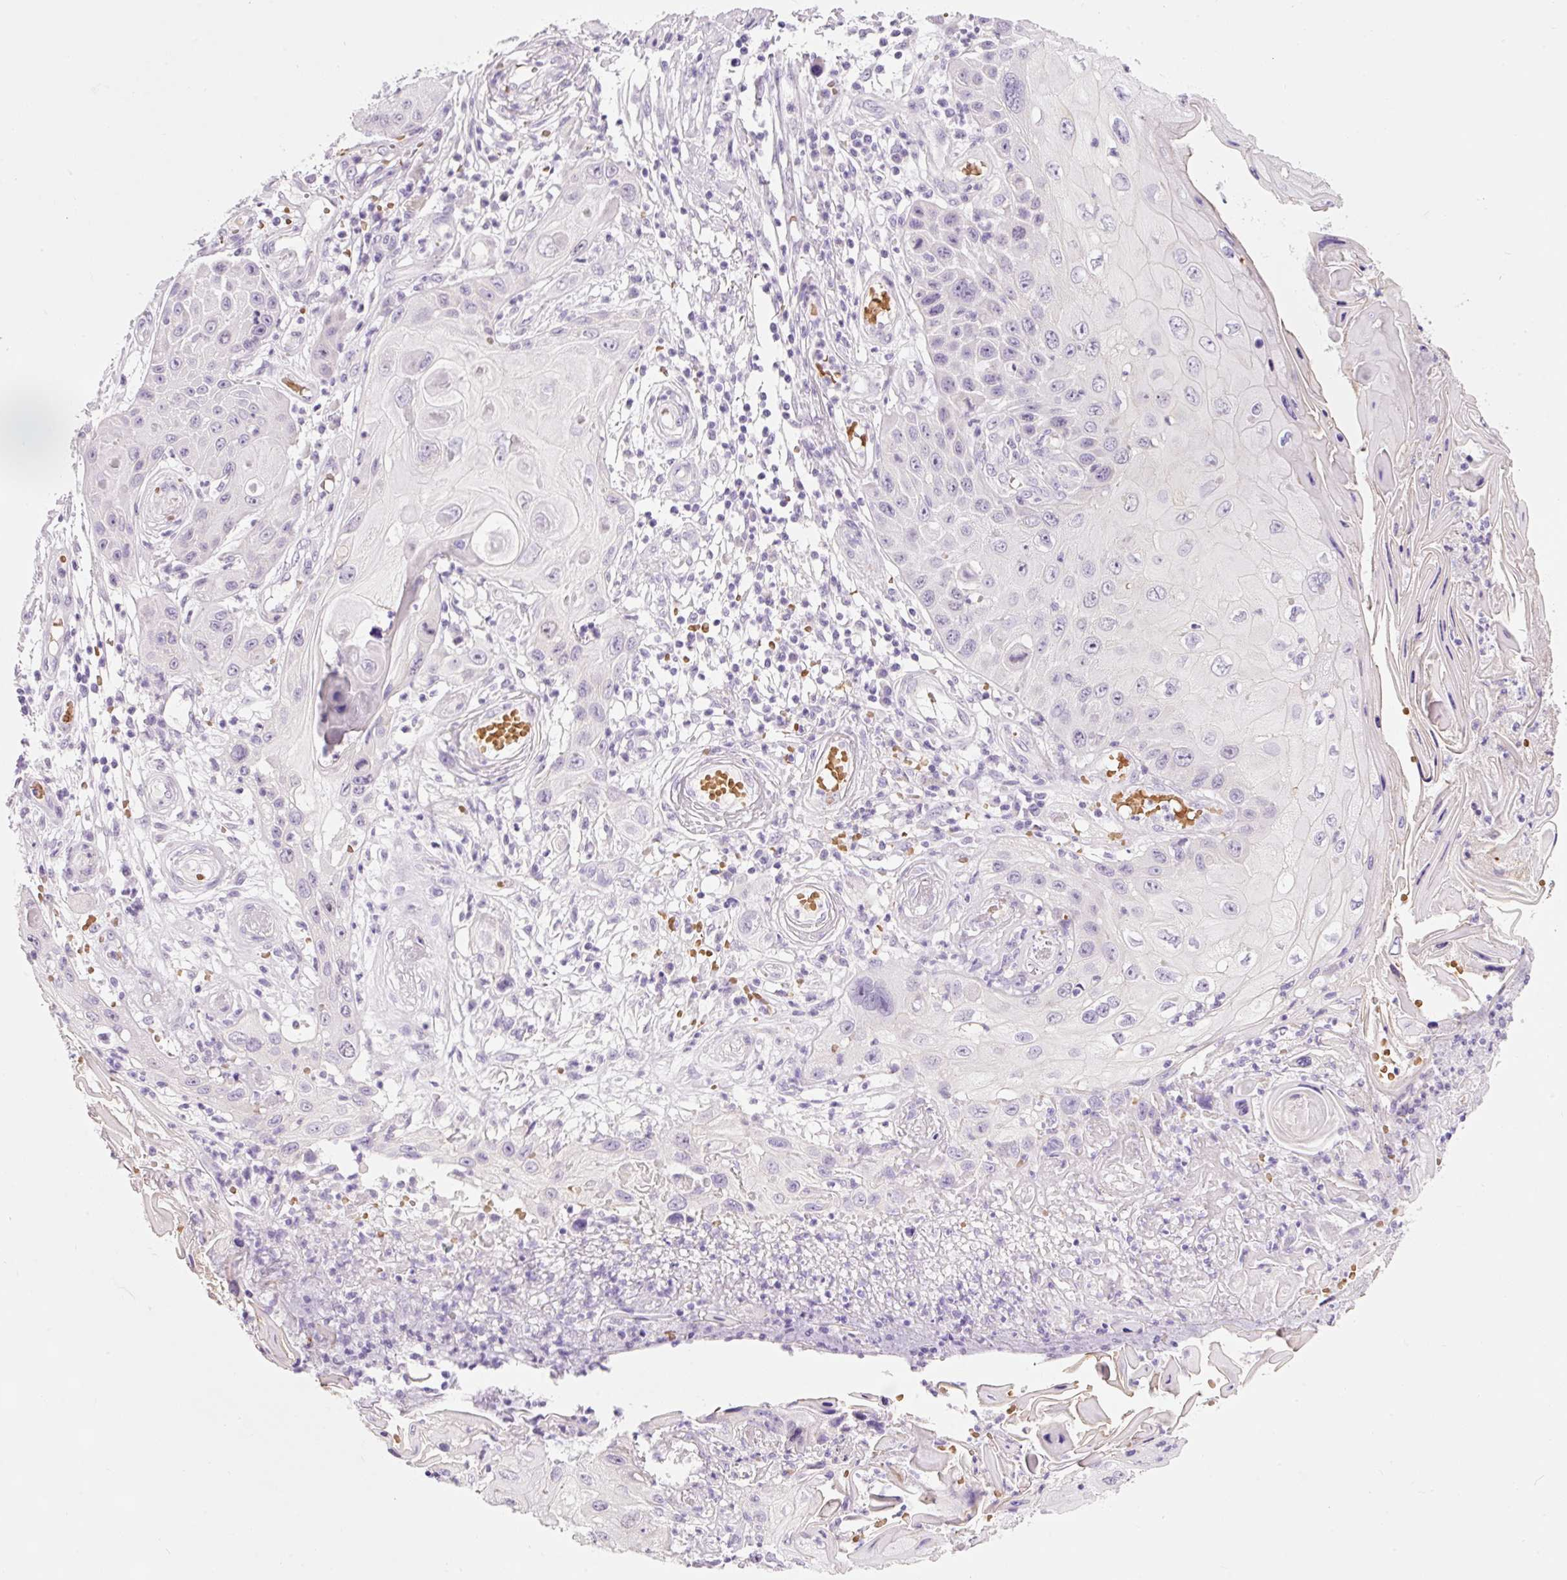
{"staining": {"intensity": "negative", "quantity": "none", "location": "none"}, "tissue": "skin cancer", "cell_type": "Tumor cells", "image_type": "cancer", "snomed": [{"axis": "morphology", "description": "Squamous cell carcinoma, NOS"}, {"axis": "topography", "description": "Skin"}, {"axis": "topography", "description": "Vulva"}], "caption": "An immunohistochemistry histopathology image of squamous cell carcinoma (skin) is shown. There is no staining in tumor cells of squamous cell carcinoma (skin).", "gene": "DHRS11", "patient": {"sex": "female", "age": 44}}